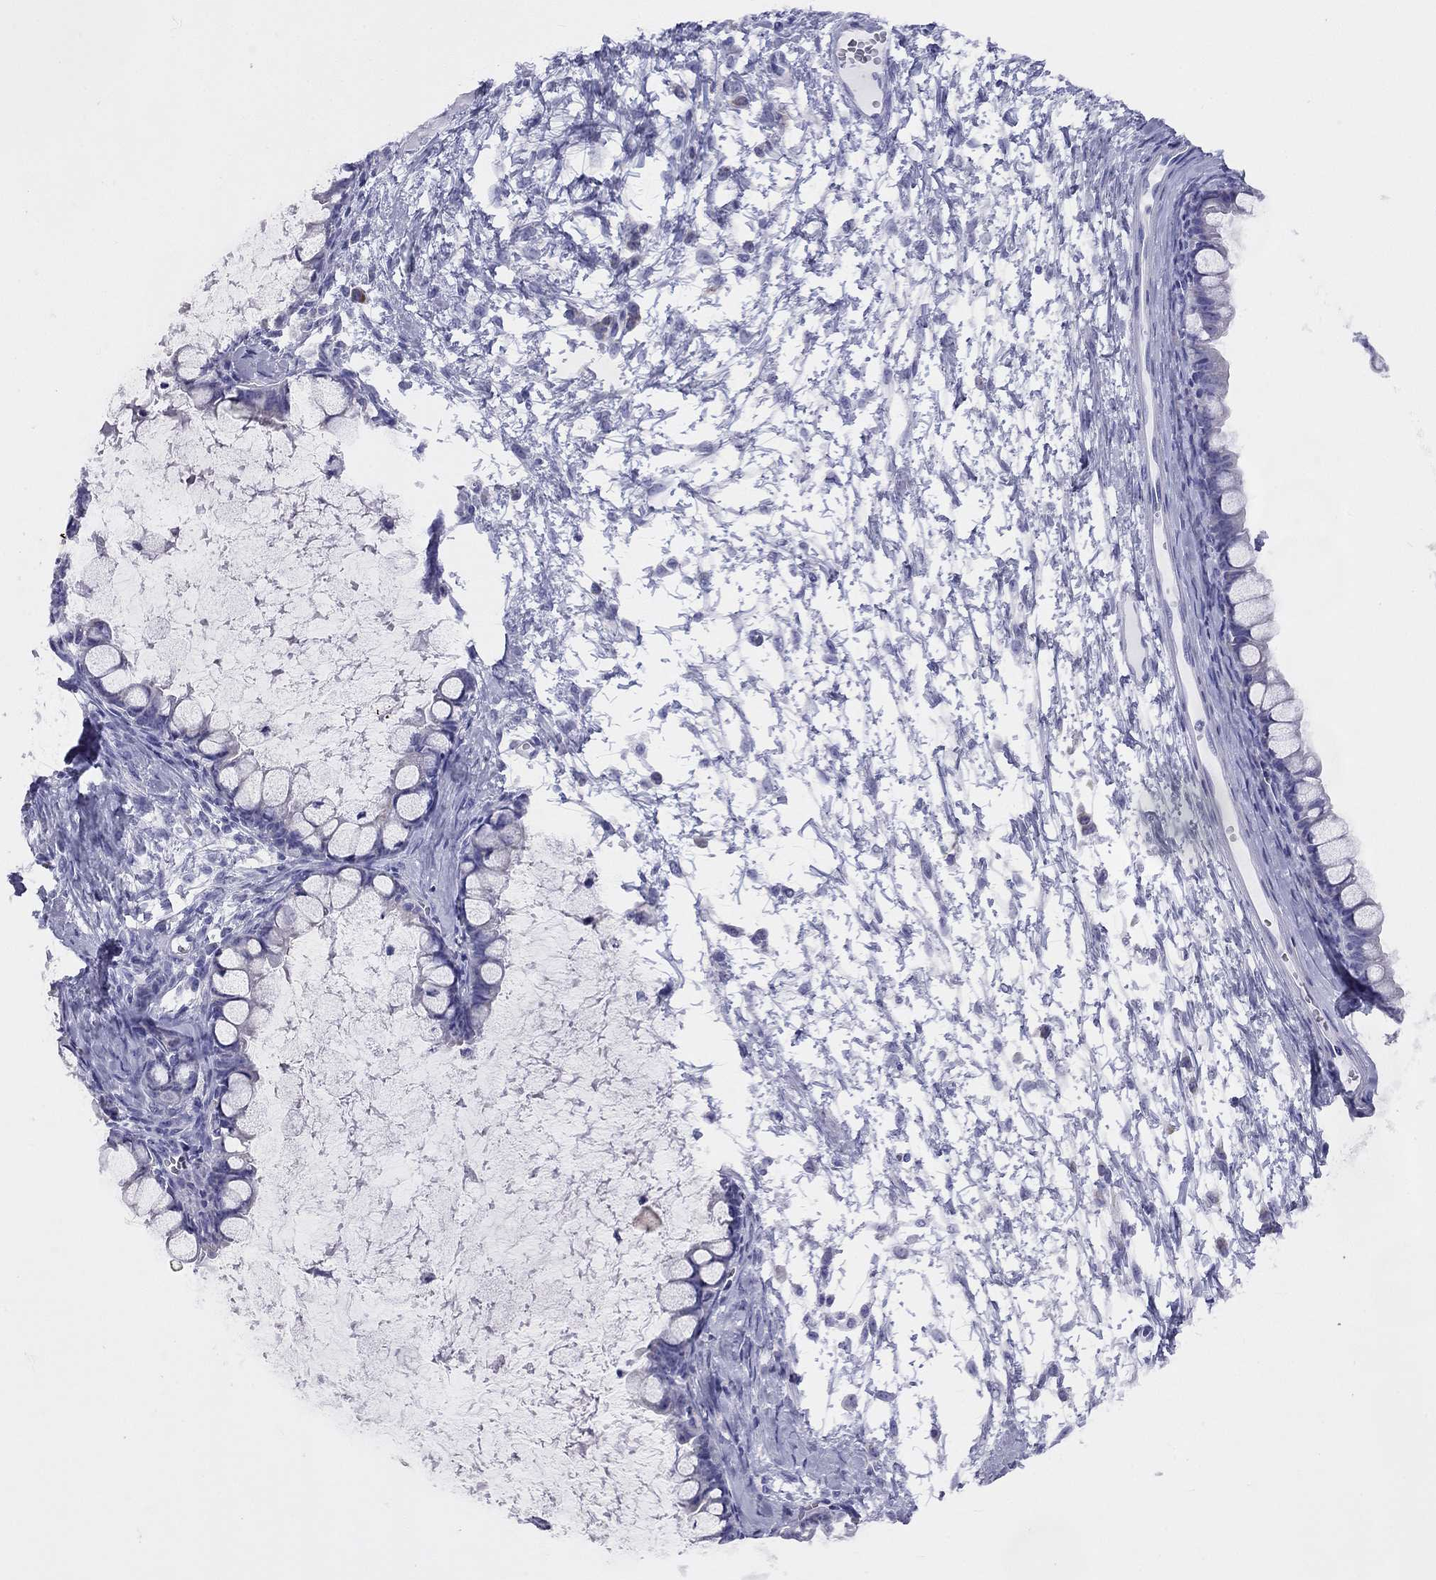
{"staining": {"intensity": "negative", "quantity": "none", "location": "none"}, "tissue": "ovarian cancer", "cell_type": "Tumor cells", "image_type": "cancer", "snomed": [{"axis": "morphology", "description": "Cystadenocarcinoma, mucinous, NOS"}, {"axis": "topography", "description": "Ovary"}], "caption": "Immunohistochemistry (IHC) histopathology image of human mucinous cystadenocarcinoma (ovarian) stained for a protein (brown), which displays no staining in tumor cells.", "gene": "DPY19L2", "patient": {"sex": "female", "age": 63}}